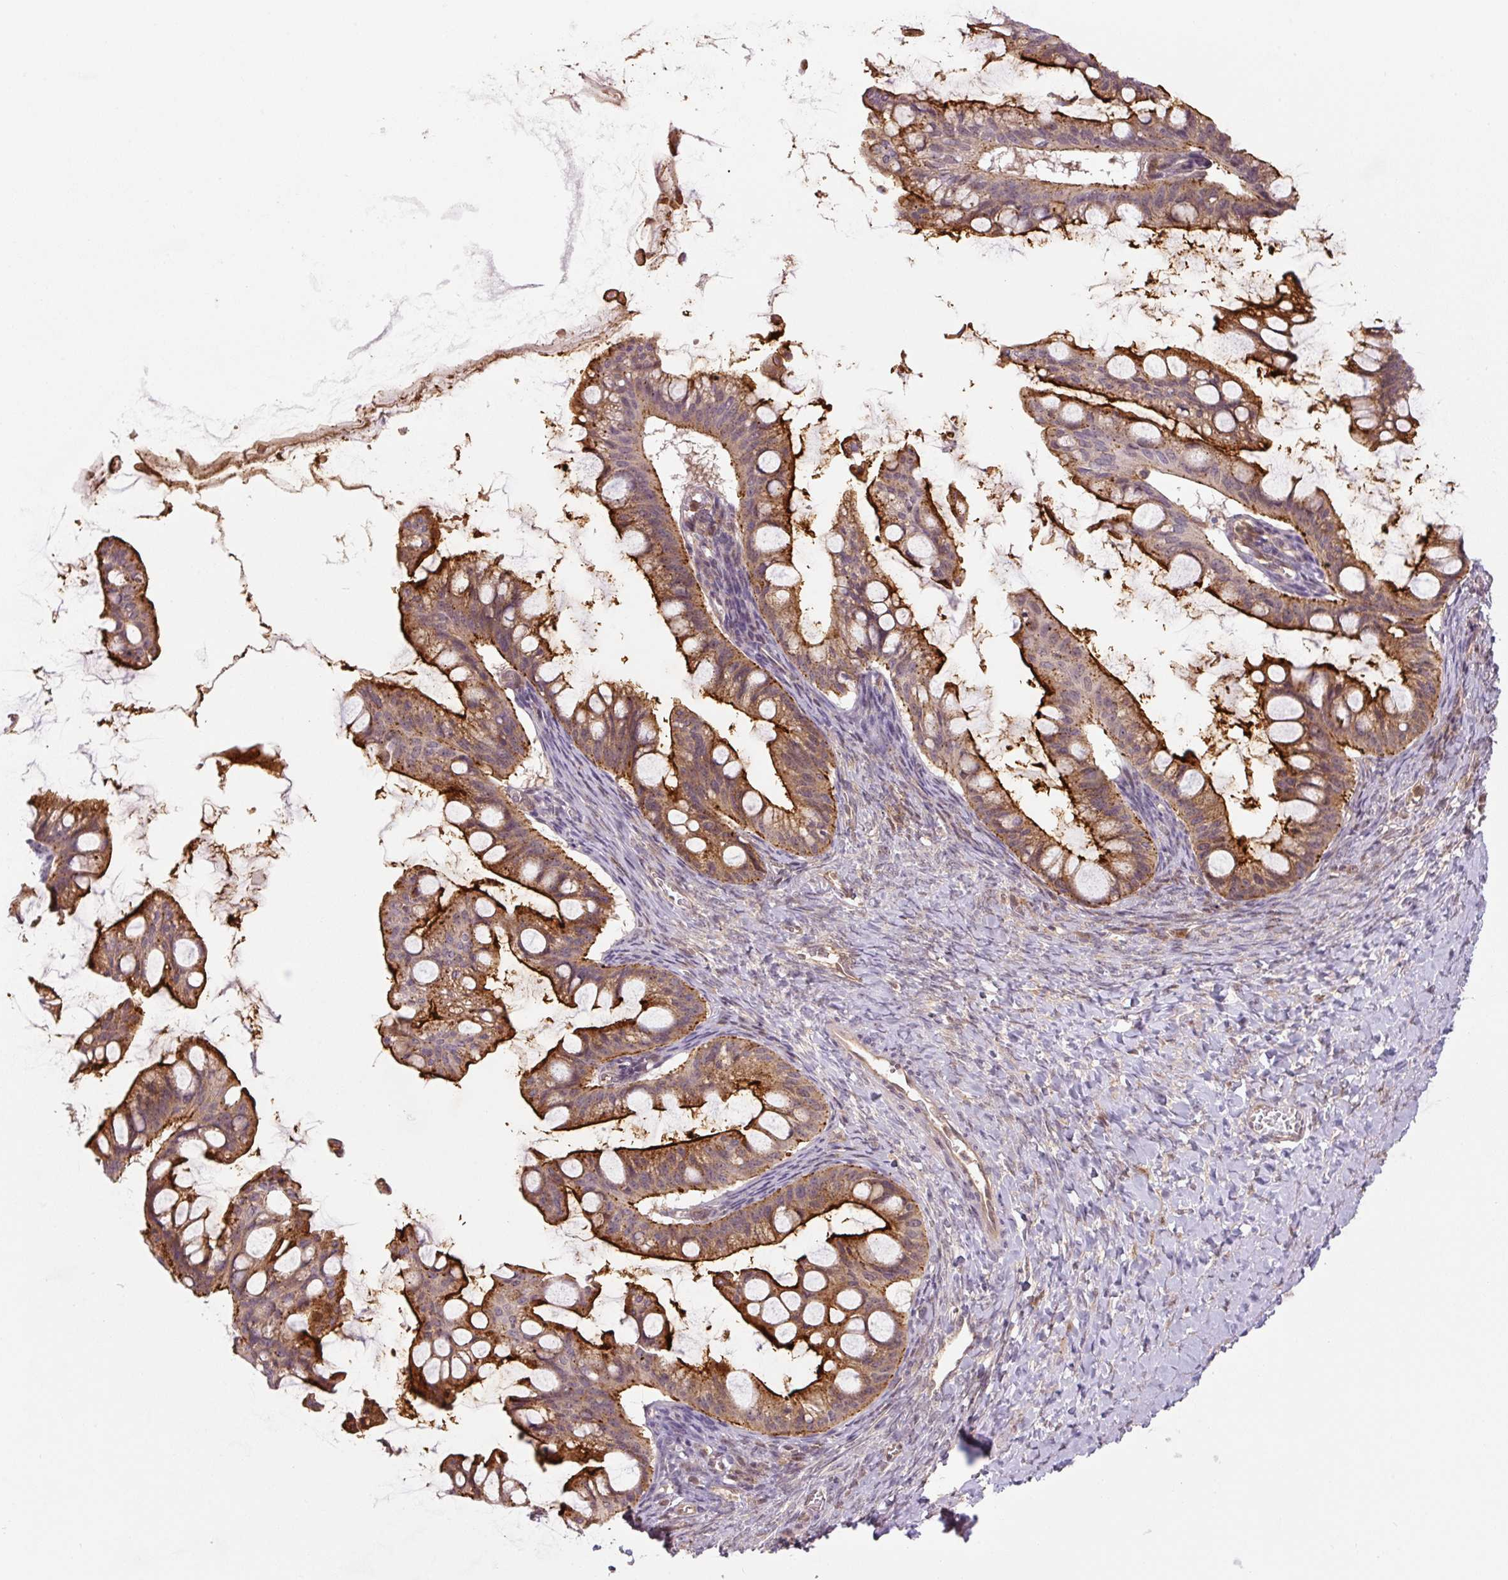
{"staining": {"intensity": "strong", "quantity": "25%-75%", "location": "cytoplasmic/membranous"}, "tissue": "ovarian cancer", "cell_type": "Tumor cells", "image_type": "cancer", "snomed": [{"axis": "morphology", "description": "Cystadenocarcinoma, mucinous, NOS"}, {"axis": "topography", "description": "Ovary"}], "caption": "Tumor cells reveal high levels of strong cytoplasmic/membranous positivity in approximately 25%-75% of cells in human ovarian mucinous cystadenocarcinoma. The staining was performed using DAB (3,3'-diaminobenzidine), with brown indicating positive protein expression. Nuclei are stained blue with hematoxylin.", "gene": "ZSWIM7", "patient": {"sex": "female", "age": 73}}